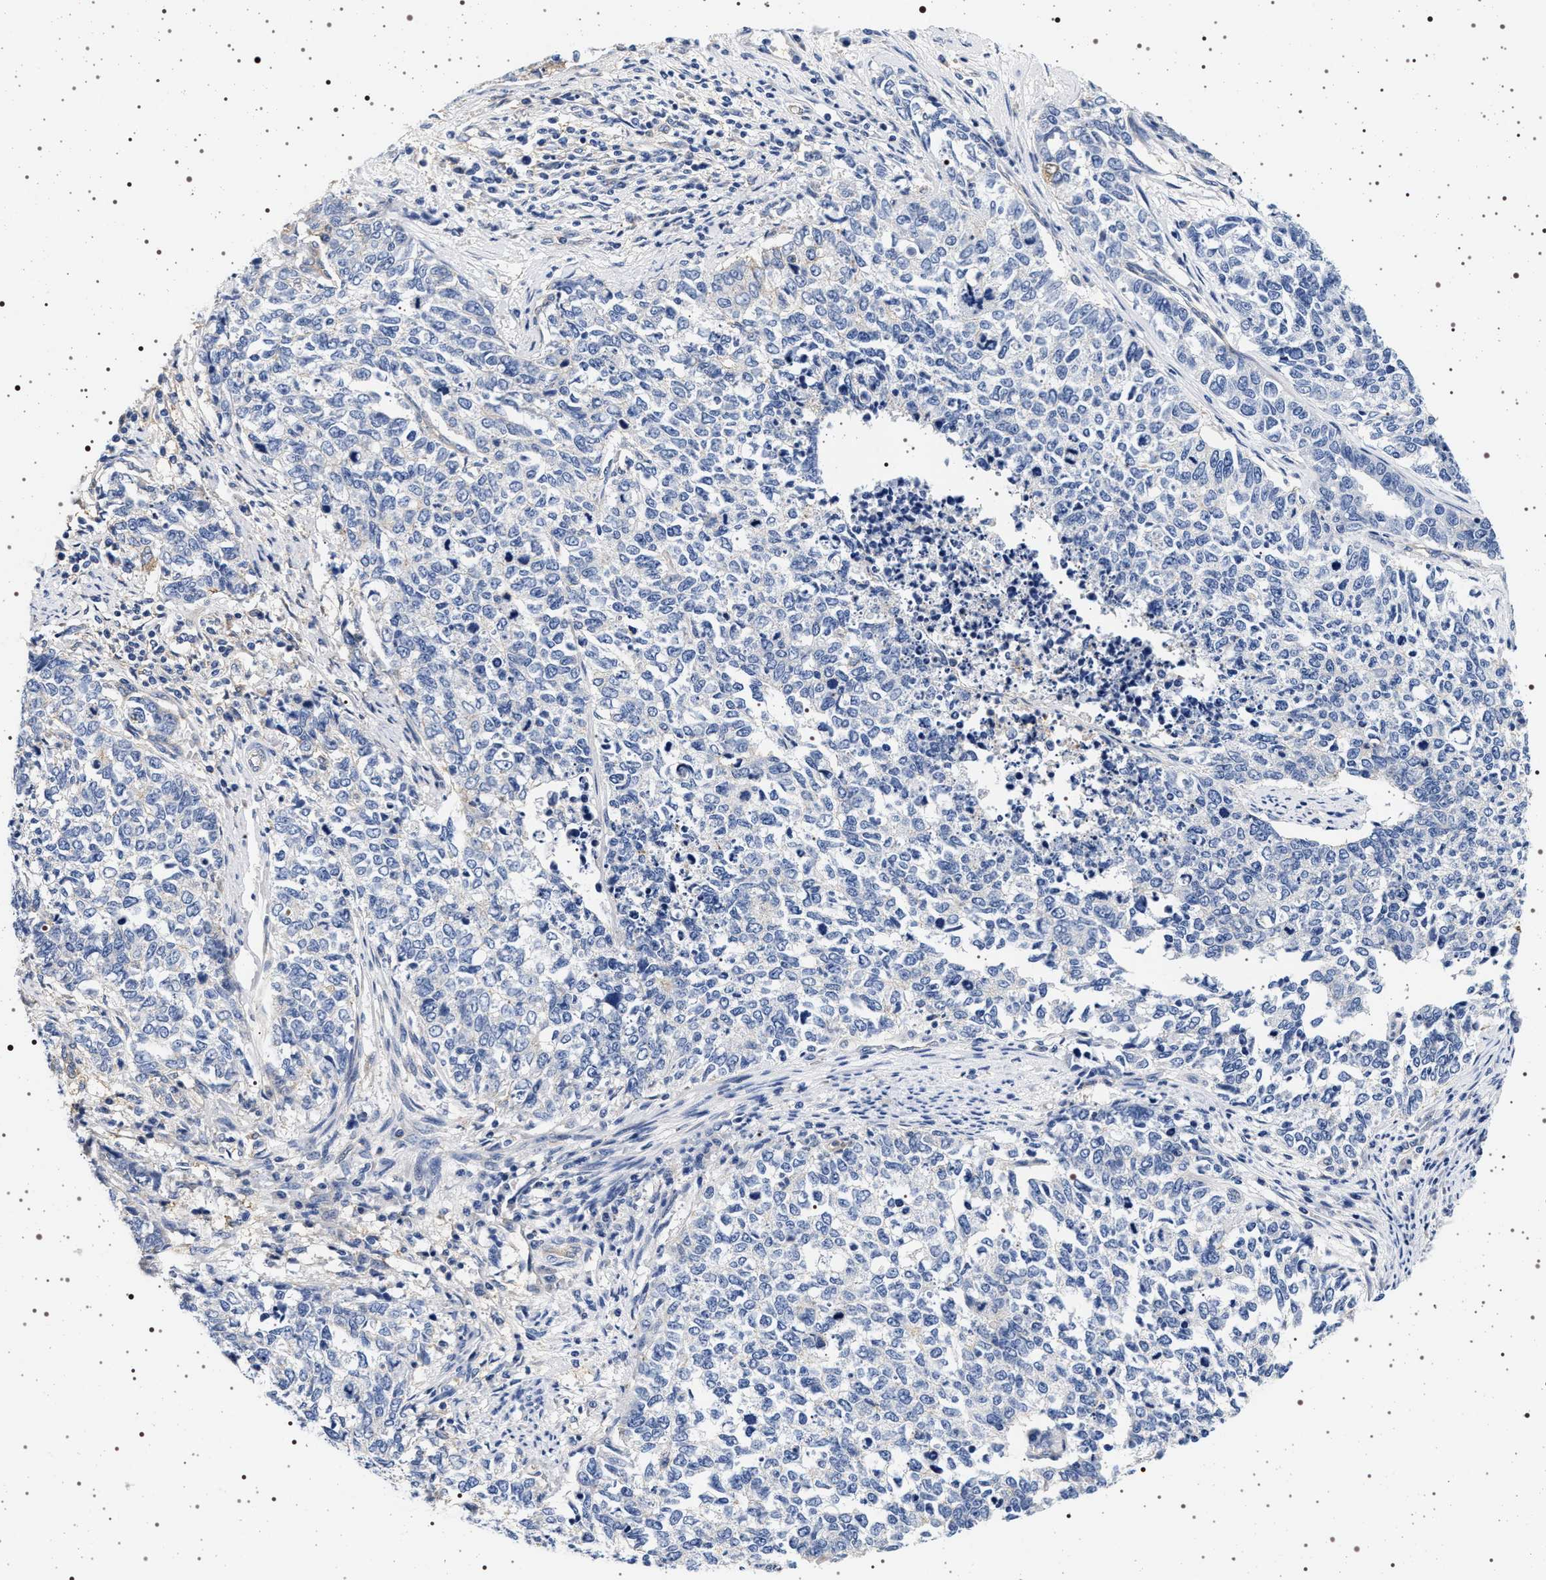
{"staining": {"intensity": "negative", "quantity": "none", "location": "none"}, "tissue": "cervical cancer", "cell_type": "Tumor cells", "image_type": "cancer", "snomed": [{"axis": "morphology", "description": "Squamous cell carcinoma, NOS"}, {"axis": "topography", "description": "Cervix"}], "caption": "The photomicrograph exhibits no significant positivity in tumor cells of cervical cancer (squamous cell carcinoma).", "gene": "HSD17B1", "patient": {"sex": "female", "age": 63}}